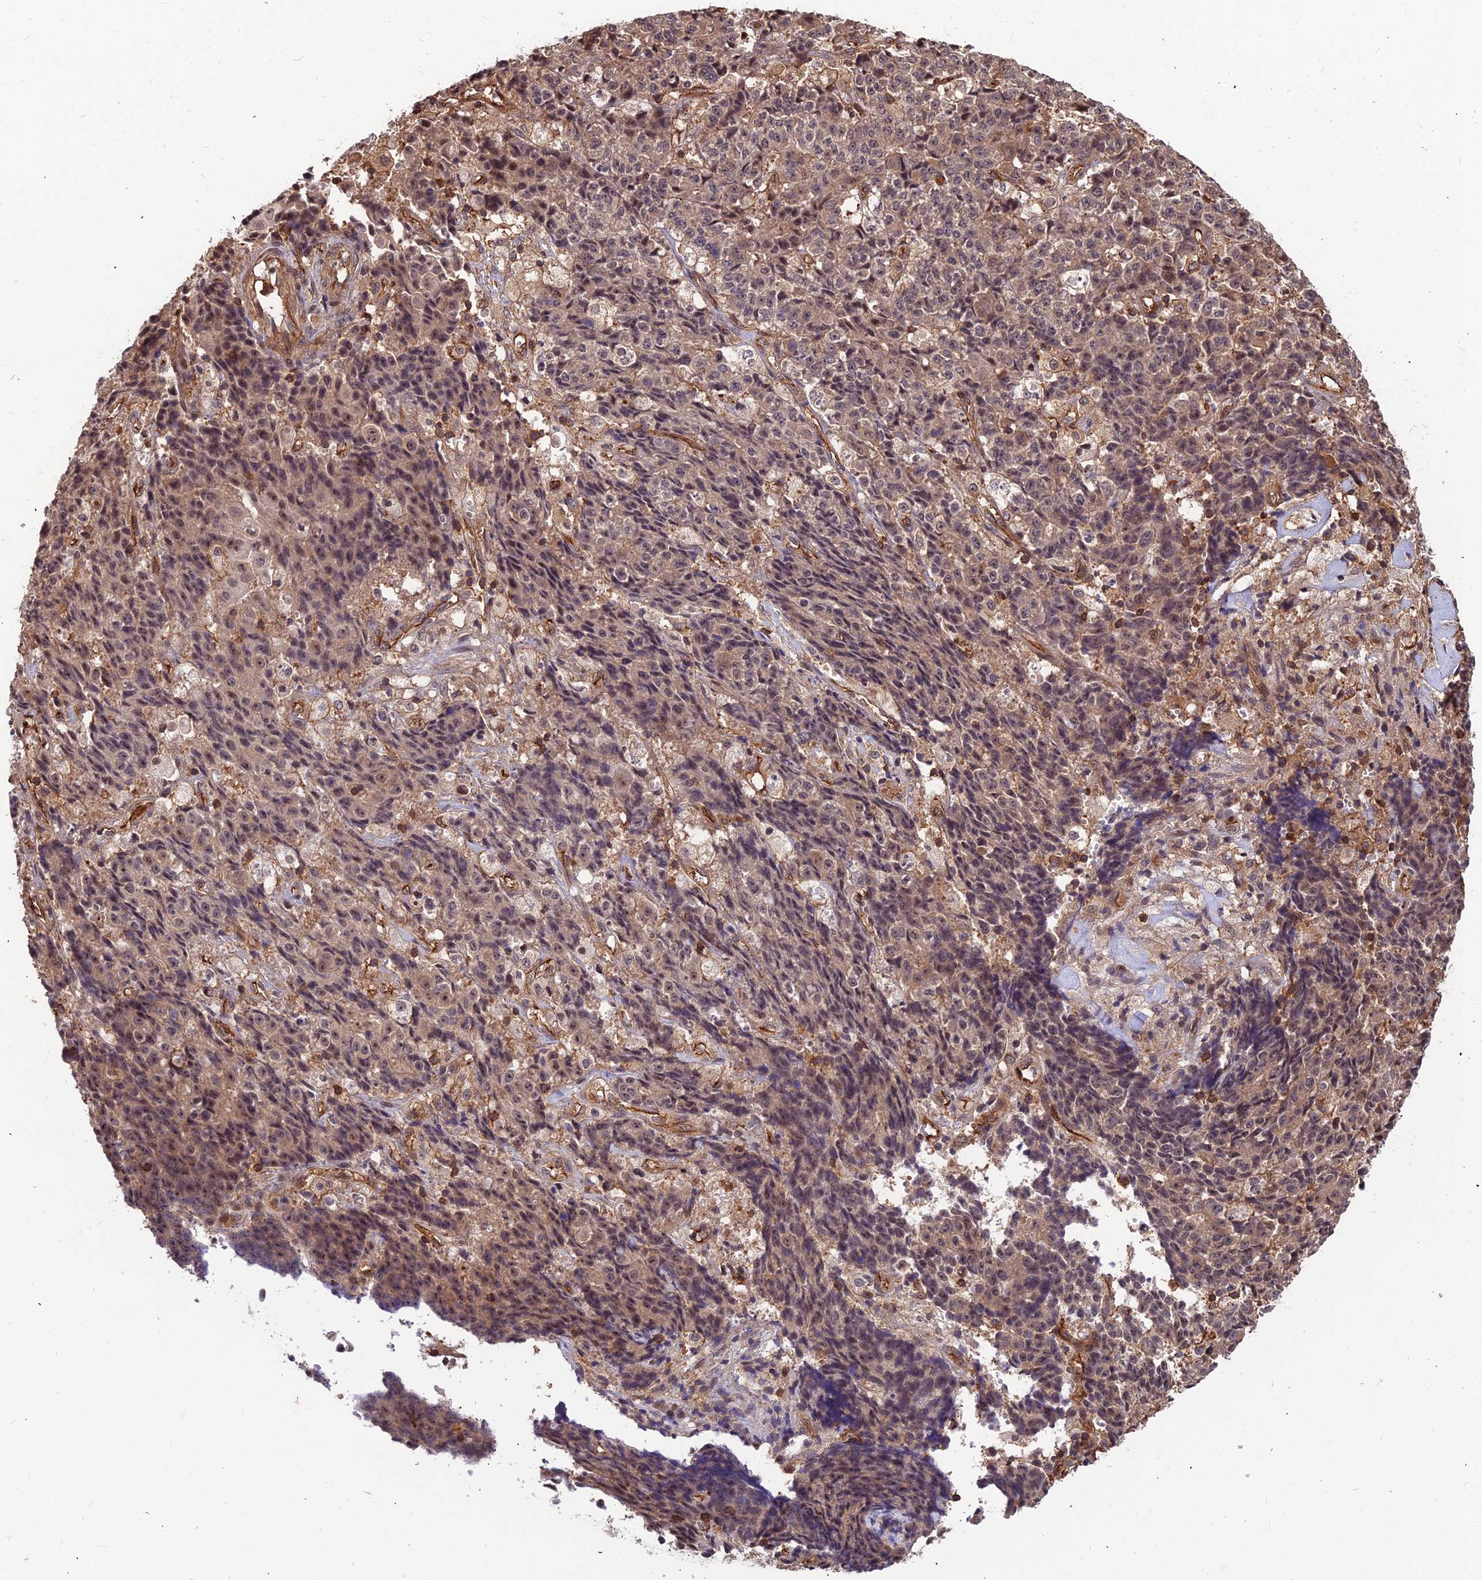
{"staining": {"intensity": "weak", "quantity": "25%-75%", "location": "cytoplasmic/membranous,nuclear"}, "tissue": "ovarian cancer", "cell_type": "Tumor cells", "image_type": "cancer", "snomed": [{"axis": "morphology", "description": "Carcinoma, endometroid"}, {"axis": "topography", "description": "Ovary"}], "caption": "Immunohistochemistry image of ovarian endometroid carcinoma stained for a protein (brown), which shows low levels of weak cytoplasmic/membranous and nuclear staining in approximately 25%-75% of tumor cells.", "gene": "ZNF467", "patient": {"sex": "female", "age": 42}}